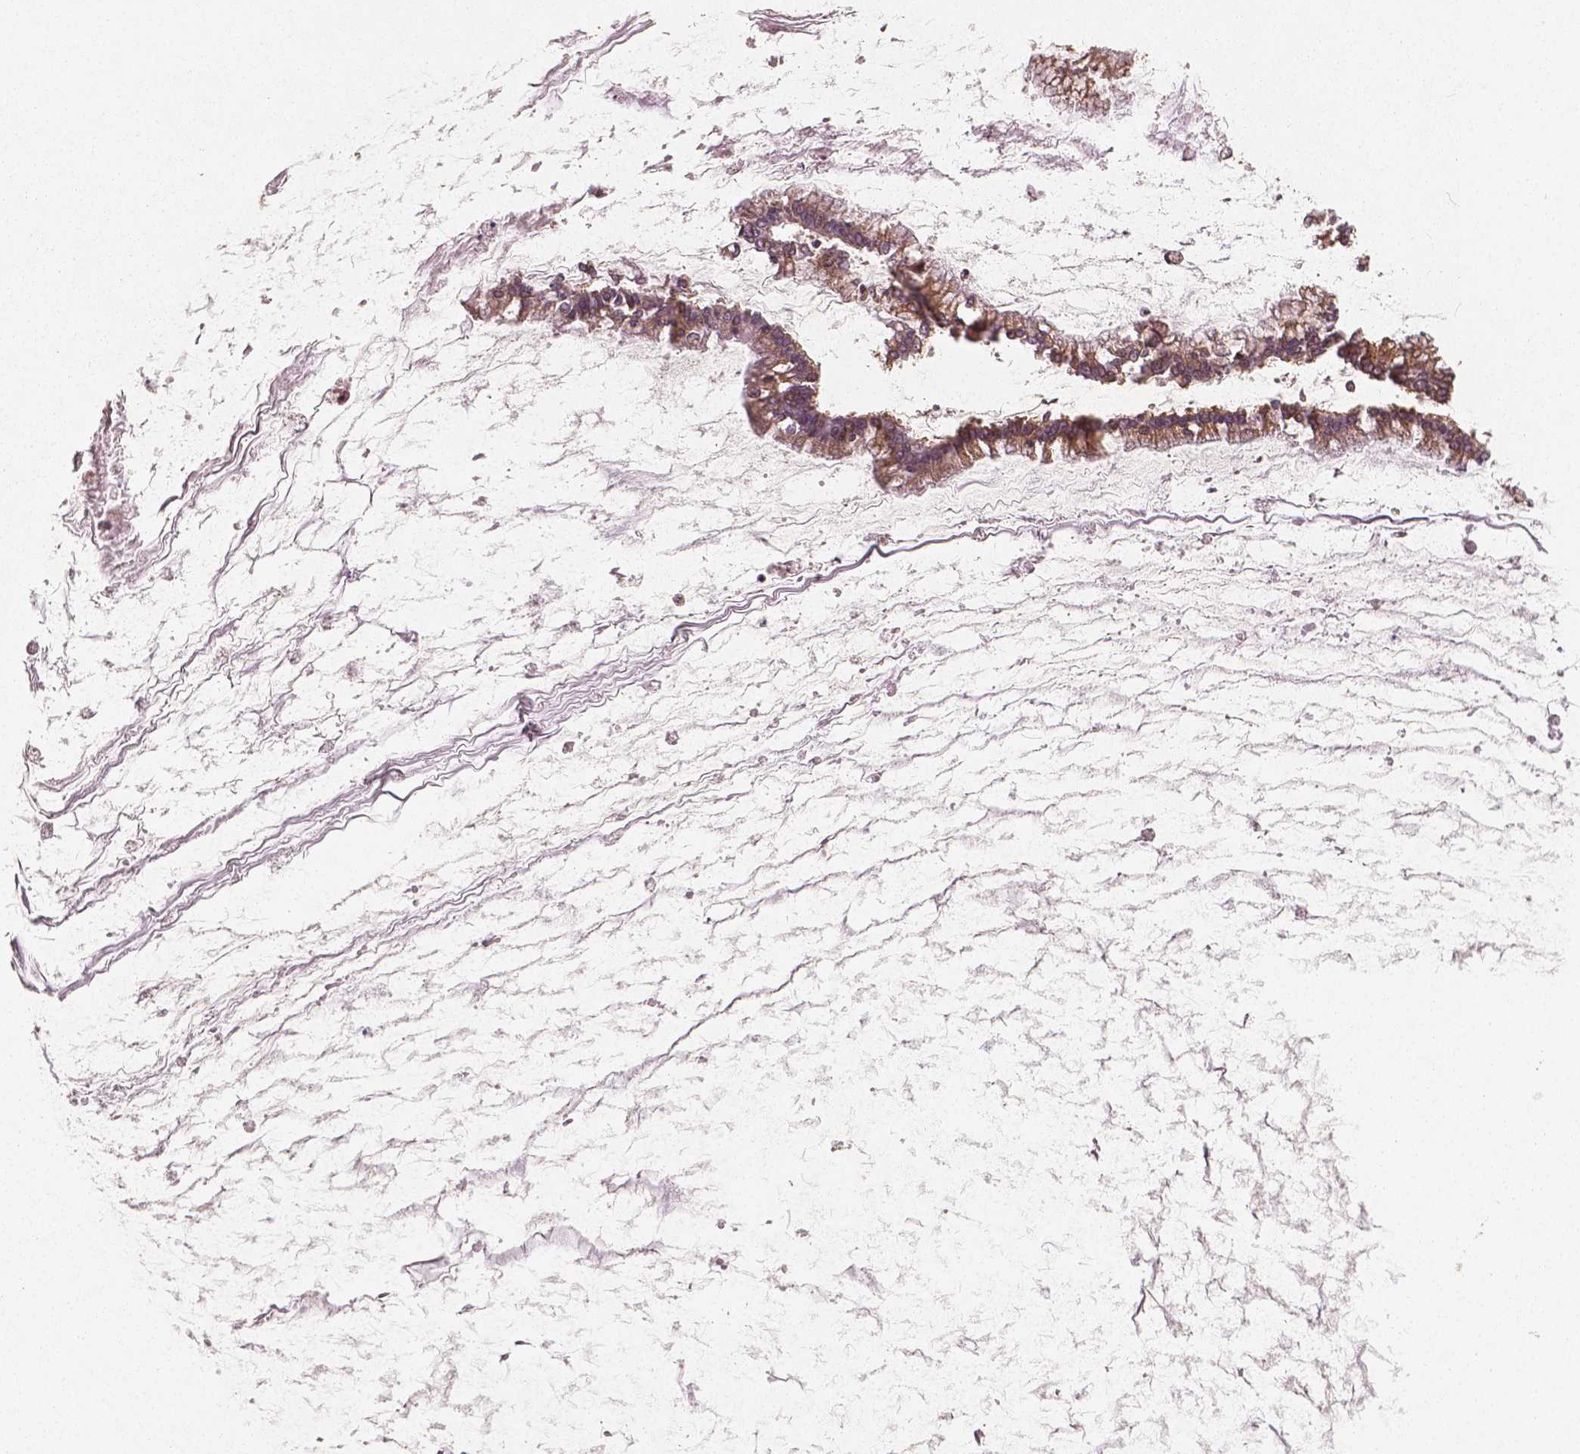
{"staining": {"intensity": "strong", "quantity": ">75%", "location": "cytoplasmic/membranous"}, "tissue": "ovarian cancer", "cell_type": "Tumor cells", "image_type": "cancer", "snomed": [{"axis": "morphology", "description": "Cystadenocarcinoma, mucinous, NOS"}, {"axis": "topography", "description": "Ovary"}], "caption": "Strong cytoplasmic/membranous expression is appreciated in about >75% of tumor cells in ovarian cancer (mucinous cystadenocarcinoma). Nuclei are stained in blue.", "gene": "PGAM5", "patient": {"sex": "female", "age": 67}}